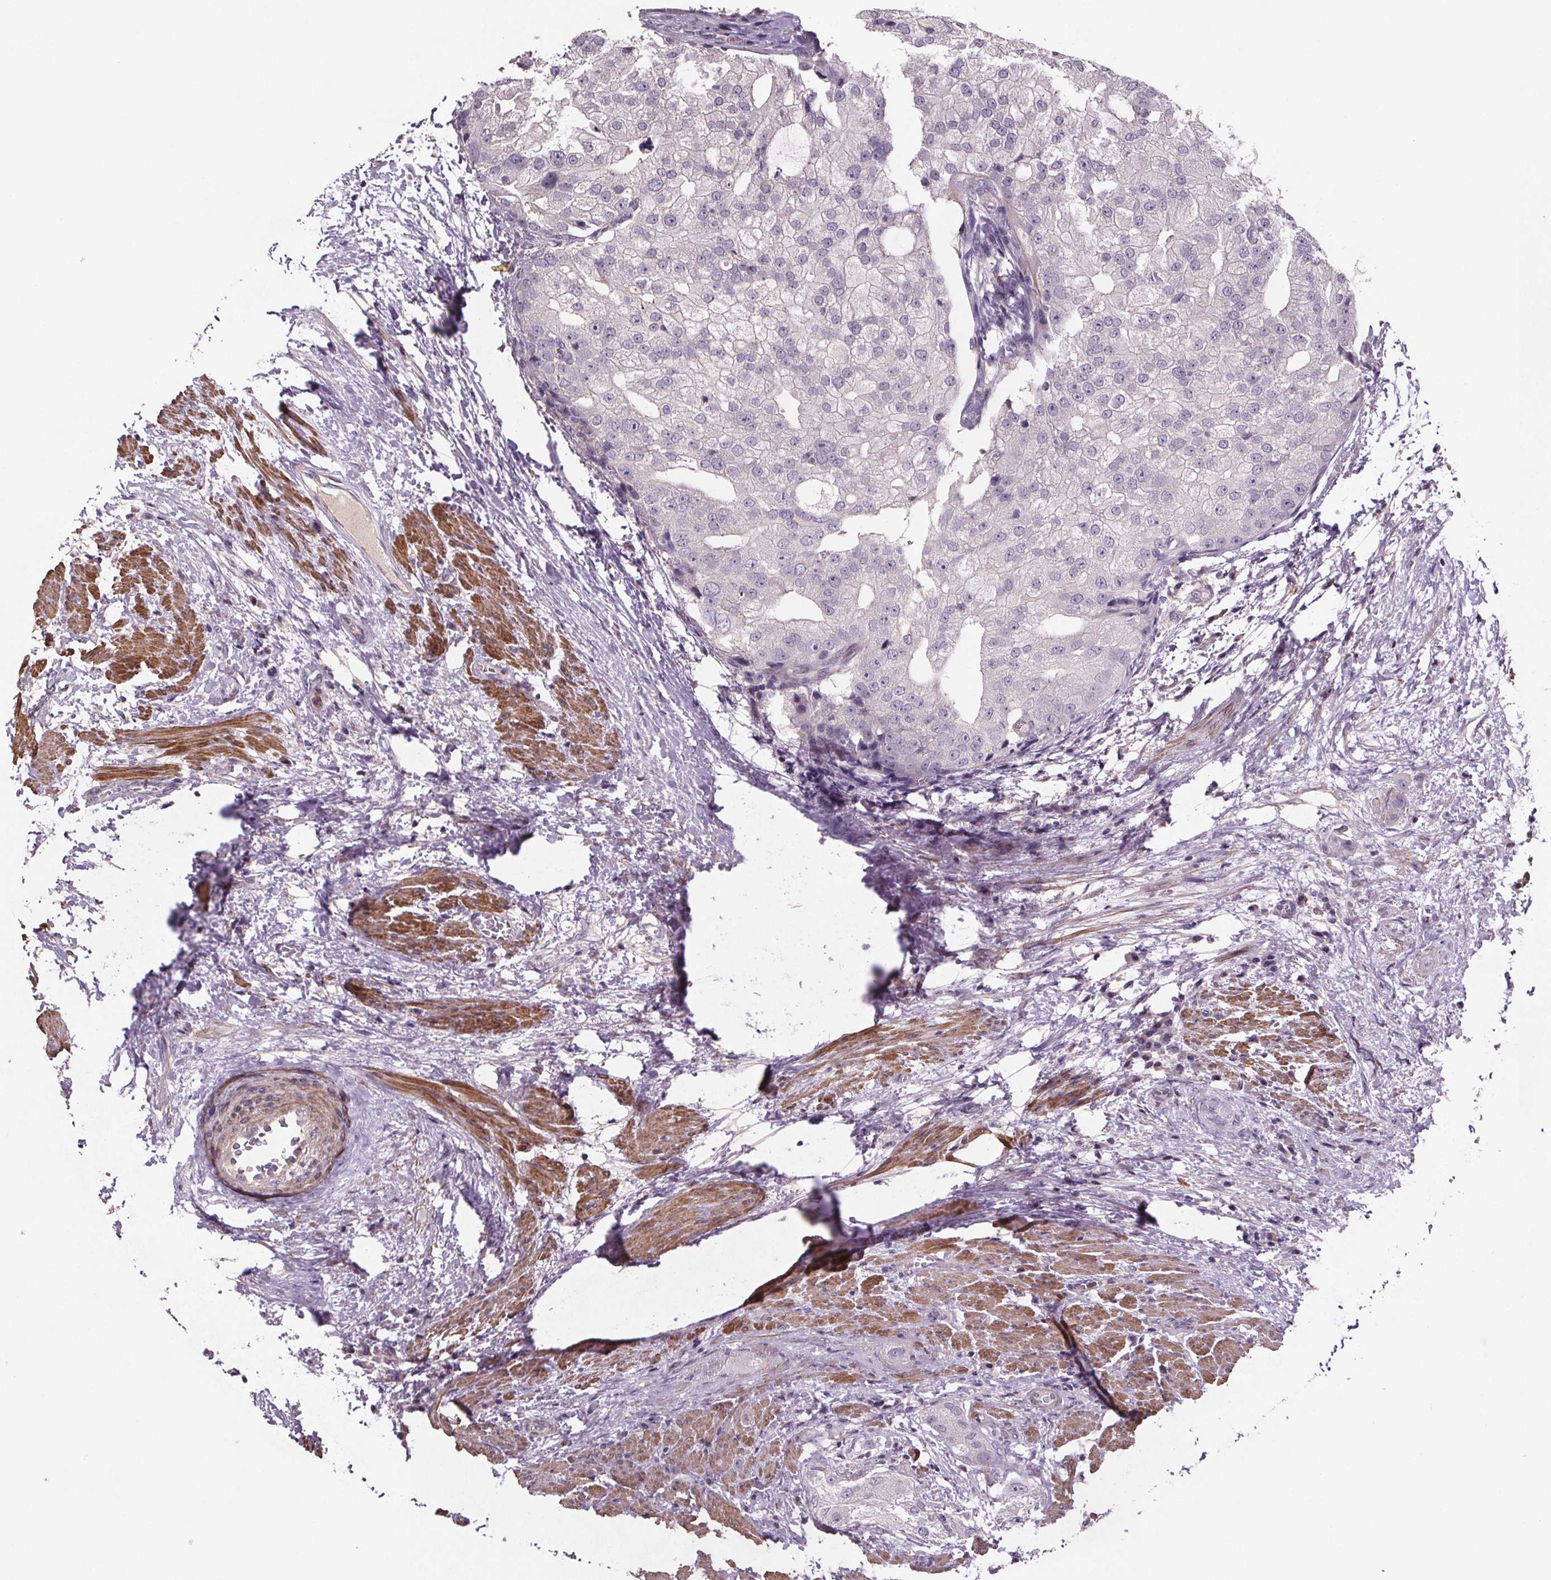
{"staining": {"intensity": "negative", "quantity": "none", "location": "none"}, "tissue": "prostate cancer", "cell_type": "Tumor cells", "image_type": "cancer", "snomed": [{"axis": "morphology", "description": "Adenocarcinoma, High grade"}, {"axis": "topography", "description": "Prostate"}], "caption": "Immunohistochemistry (IHC) image of neoplastic tissue: human prostate high-grade adenocarcinoma stained with DAB exhibits no significant protein staining in tumor cells.", "gene": "CLN3", "patient": {"sex": "male", "age": 70}}